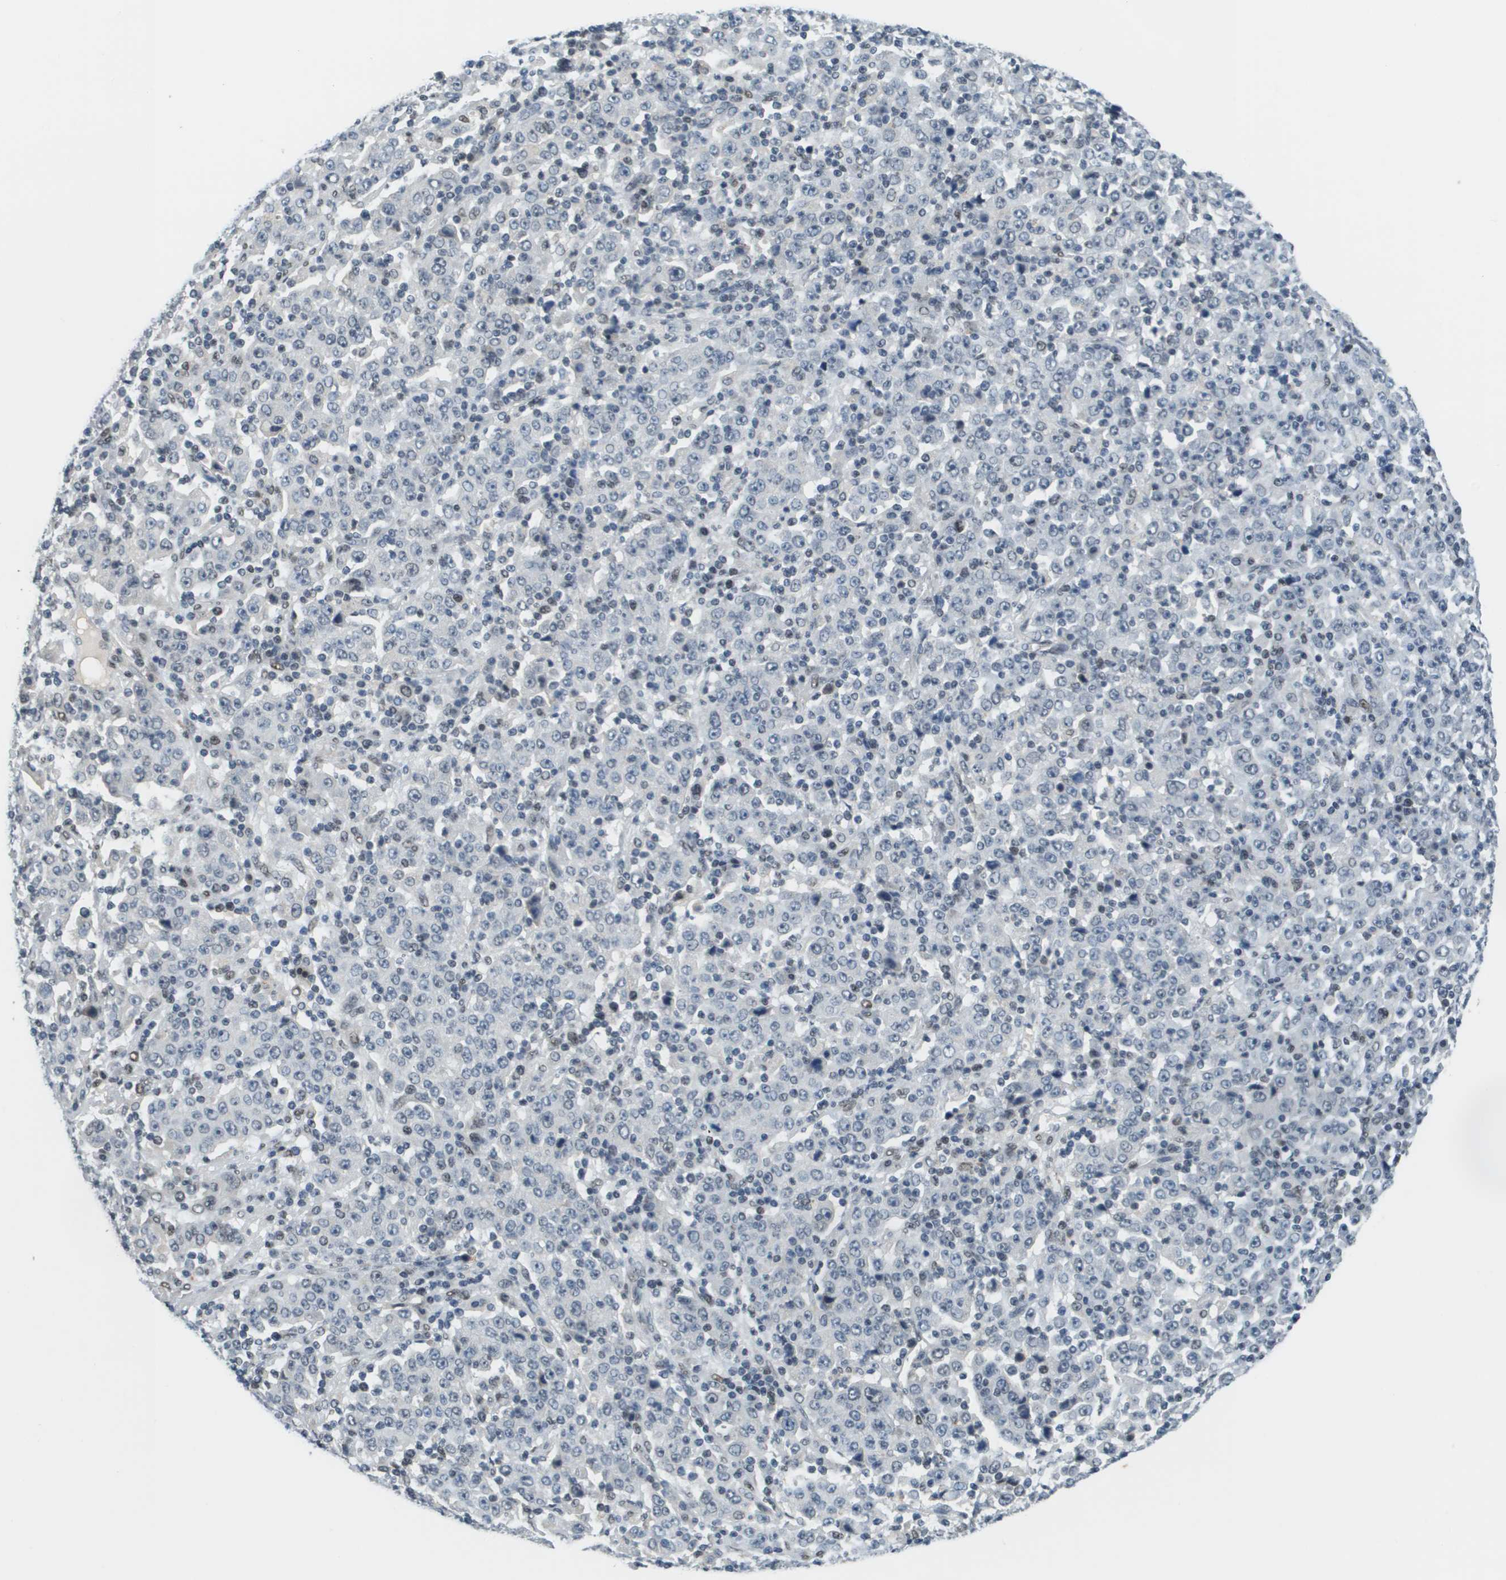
{"staining": {"intensity": "weak", "quantity": "<25%", "location": "nuclear"}, "tissue": "stomach cancer", "cell_type": "Tumor cells", "image_type": "cancer", "snomed": [{"axis": "morphology", "description": "Normal tissue, NOS"}, {"axis": "morphology", "description": "Adenocarcinoma, NOS"}, {"axis": "topography", "description": "Stomach, upper"}, {"axis": "topography", "description": "Stomach"}], "caption": "Tumor cells show no significant protein staining in stomach cancer. (DAB (3,3'-diaminobenzidine) immunohistochemistry, high magnification).", "gene": "CBX5", "patient": {"sex": "male", "age": 59}}